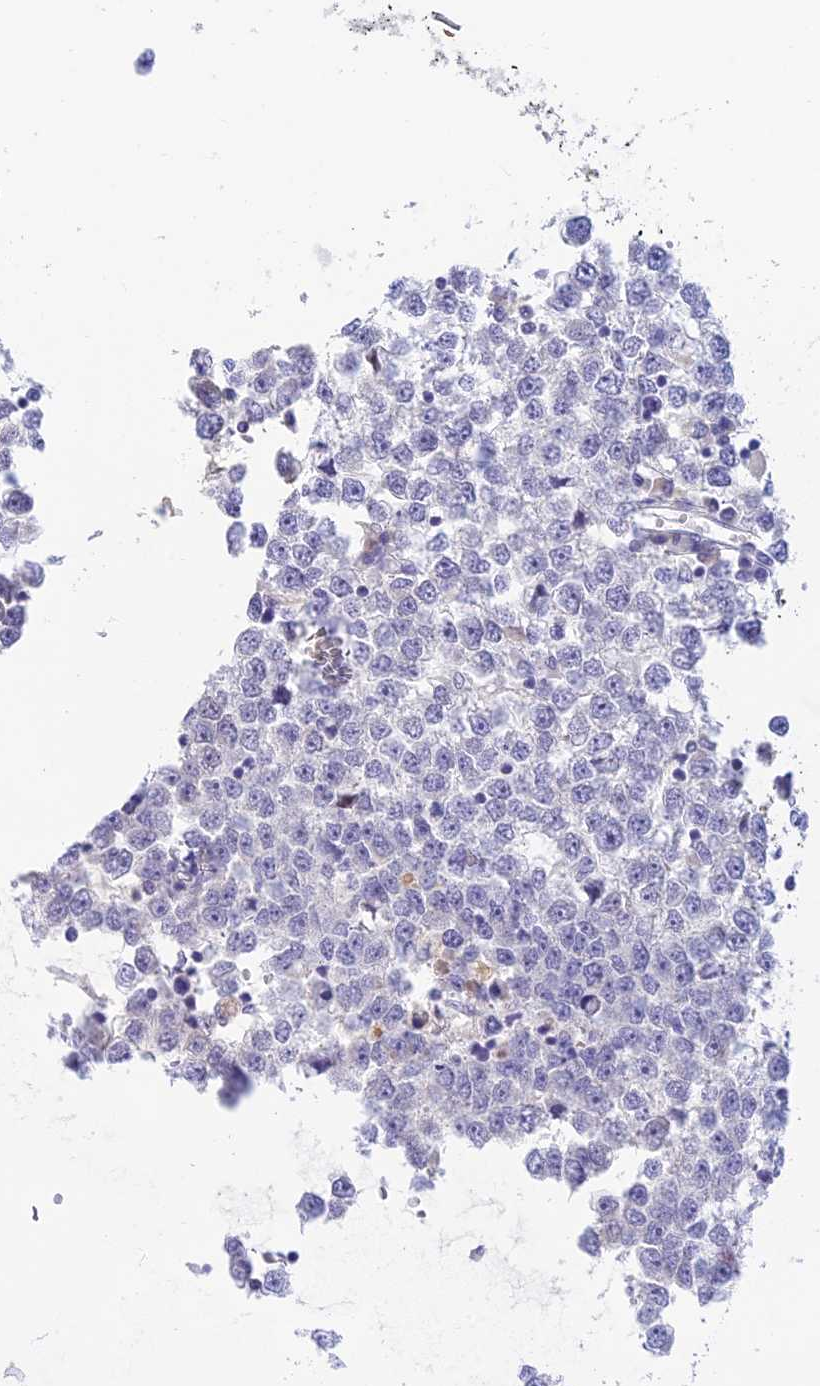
{"staining": {"intensity": "negative", "quantity": "none", "location": "none"}, "tissue": "testis cancer", "cell_type": "Tumor cells", "image_type": "cancer", "snomed": [{"axis": "morphology", "description": "Seminoma, NOS"}, {"axis": "topography", "description": "Testis"}], "caption": "High power microscopy image of an immunohistochemistry (IHC) histopathology image of seminoma (testis), revealing no significant positivity in tumor cells.", "gene": "INTS13", "patient": {"sex": "male", "age": 65}}